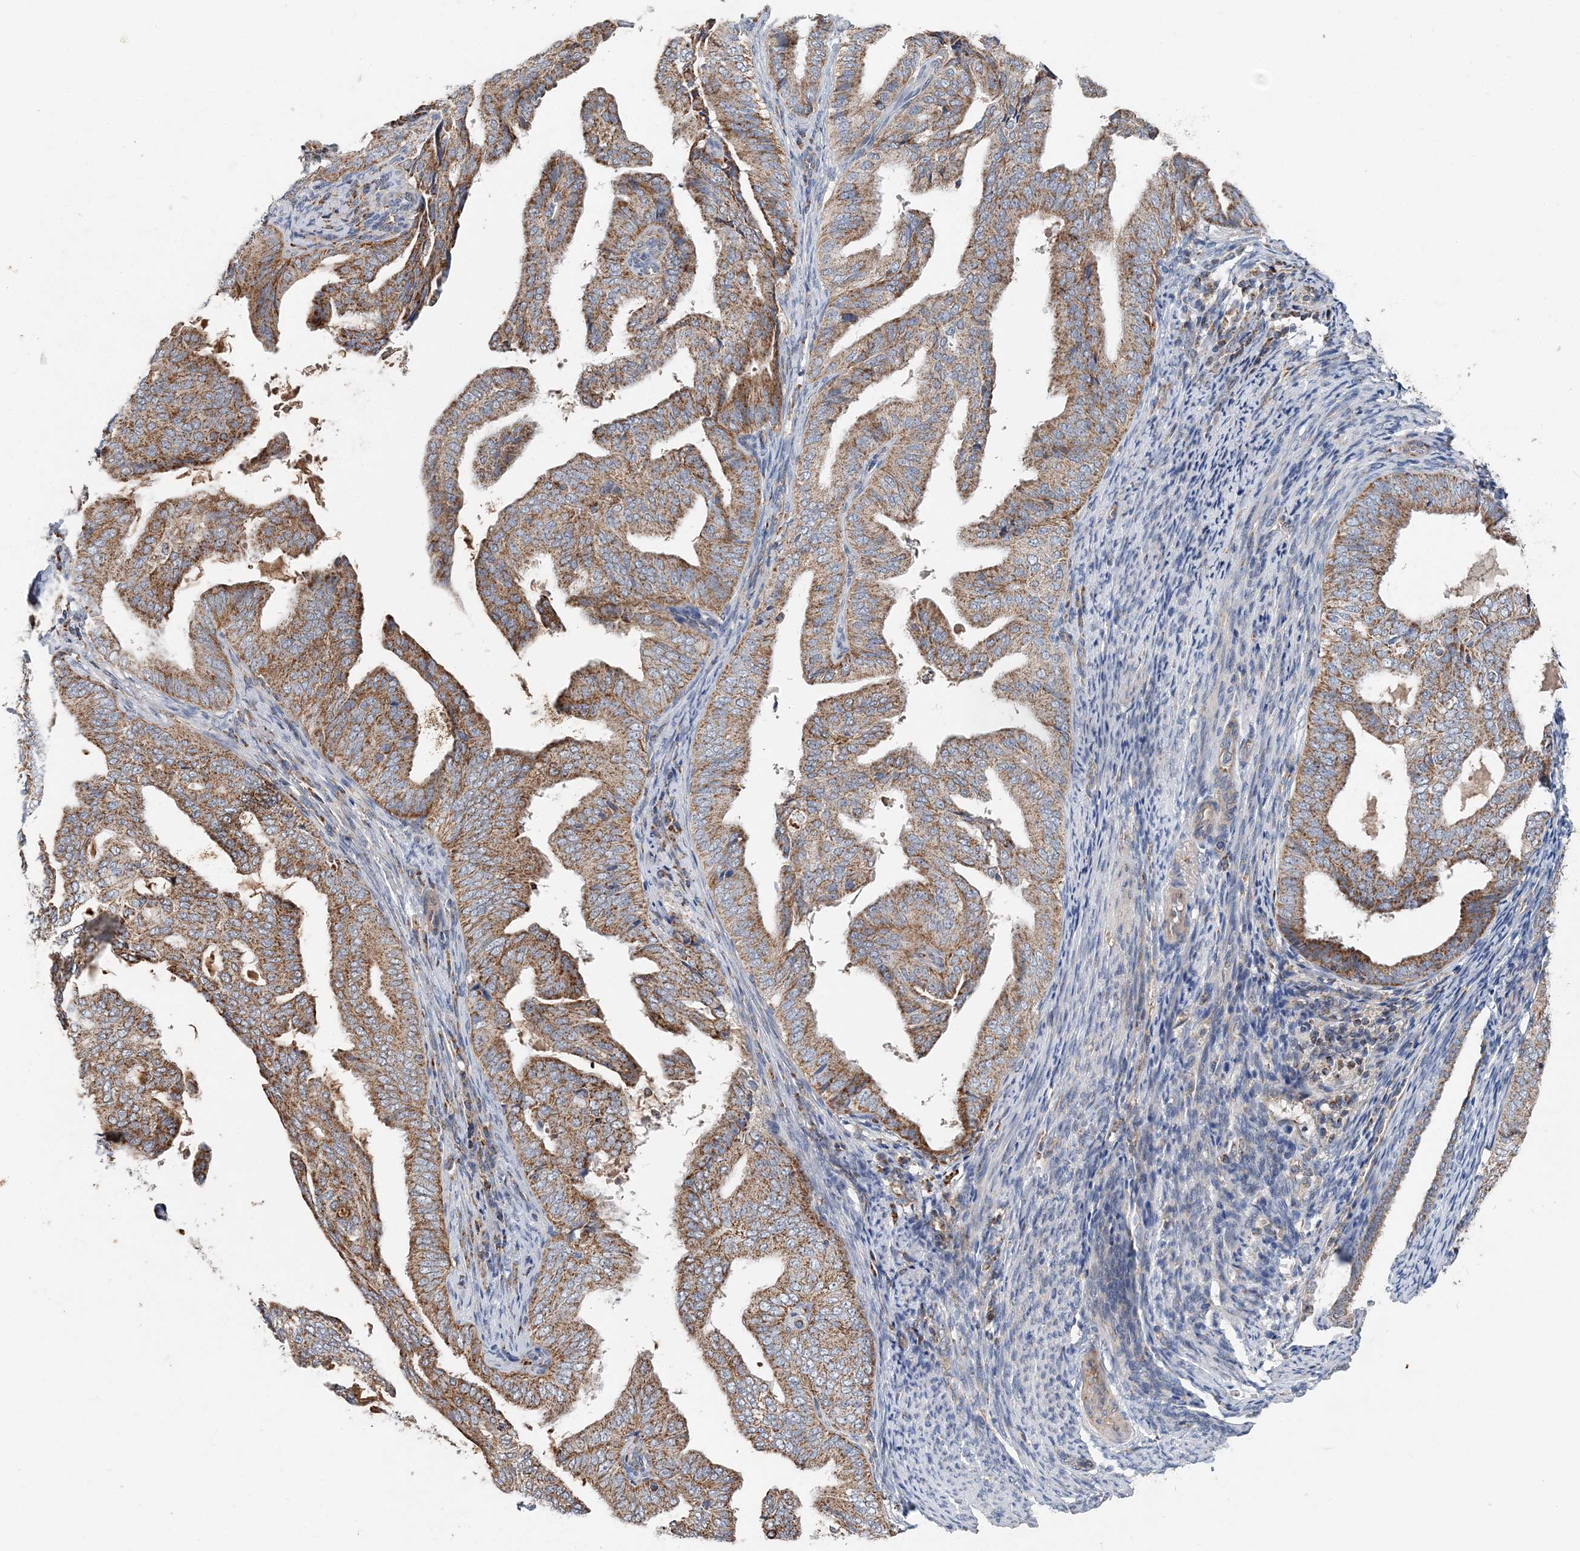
{"staining": {"intensity": "moderate", "quantity": ">75%", "location": "cytoplasmic/membranous"}, "tissue": "endometrial cancer", "cell_type": "Tumor cells", "image_type": "cancer", "snomed": [{"axis": "morphology", "description": "Adenocarcinoma, NOS"}, {"axis": "topography", "description": "Endometrium"}], "caption": "Immunohistochemistry staining of adenocarcinoma (endometrial), which exhibits medium levels of moderate cytoplasmic/membranous staining in about >75% of tumor cells indicating moderate cytoplasmic/membranous protein staining. The staining was performed using DAB (3,3'-diaminobenzidine) (brown) for protein detection and nuclei were counterstained in hematoxylin (blue).", "gene": "SPRY2", "patient": {"sex": "female", "age": 58}}